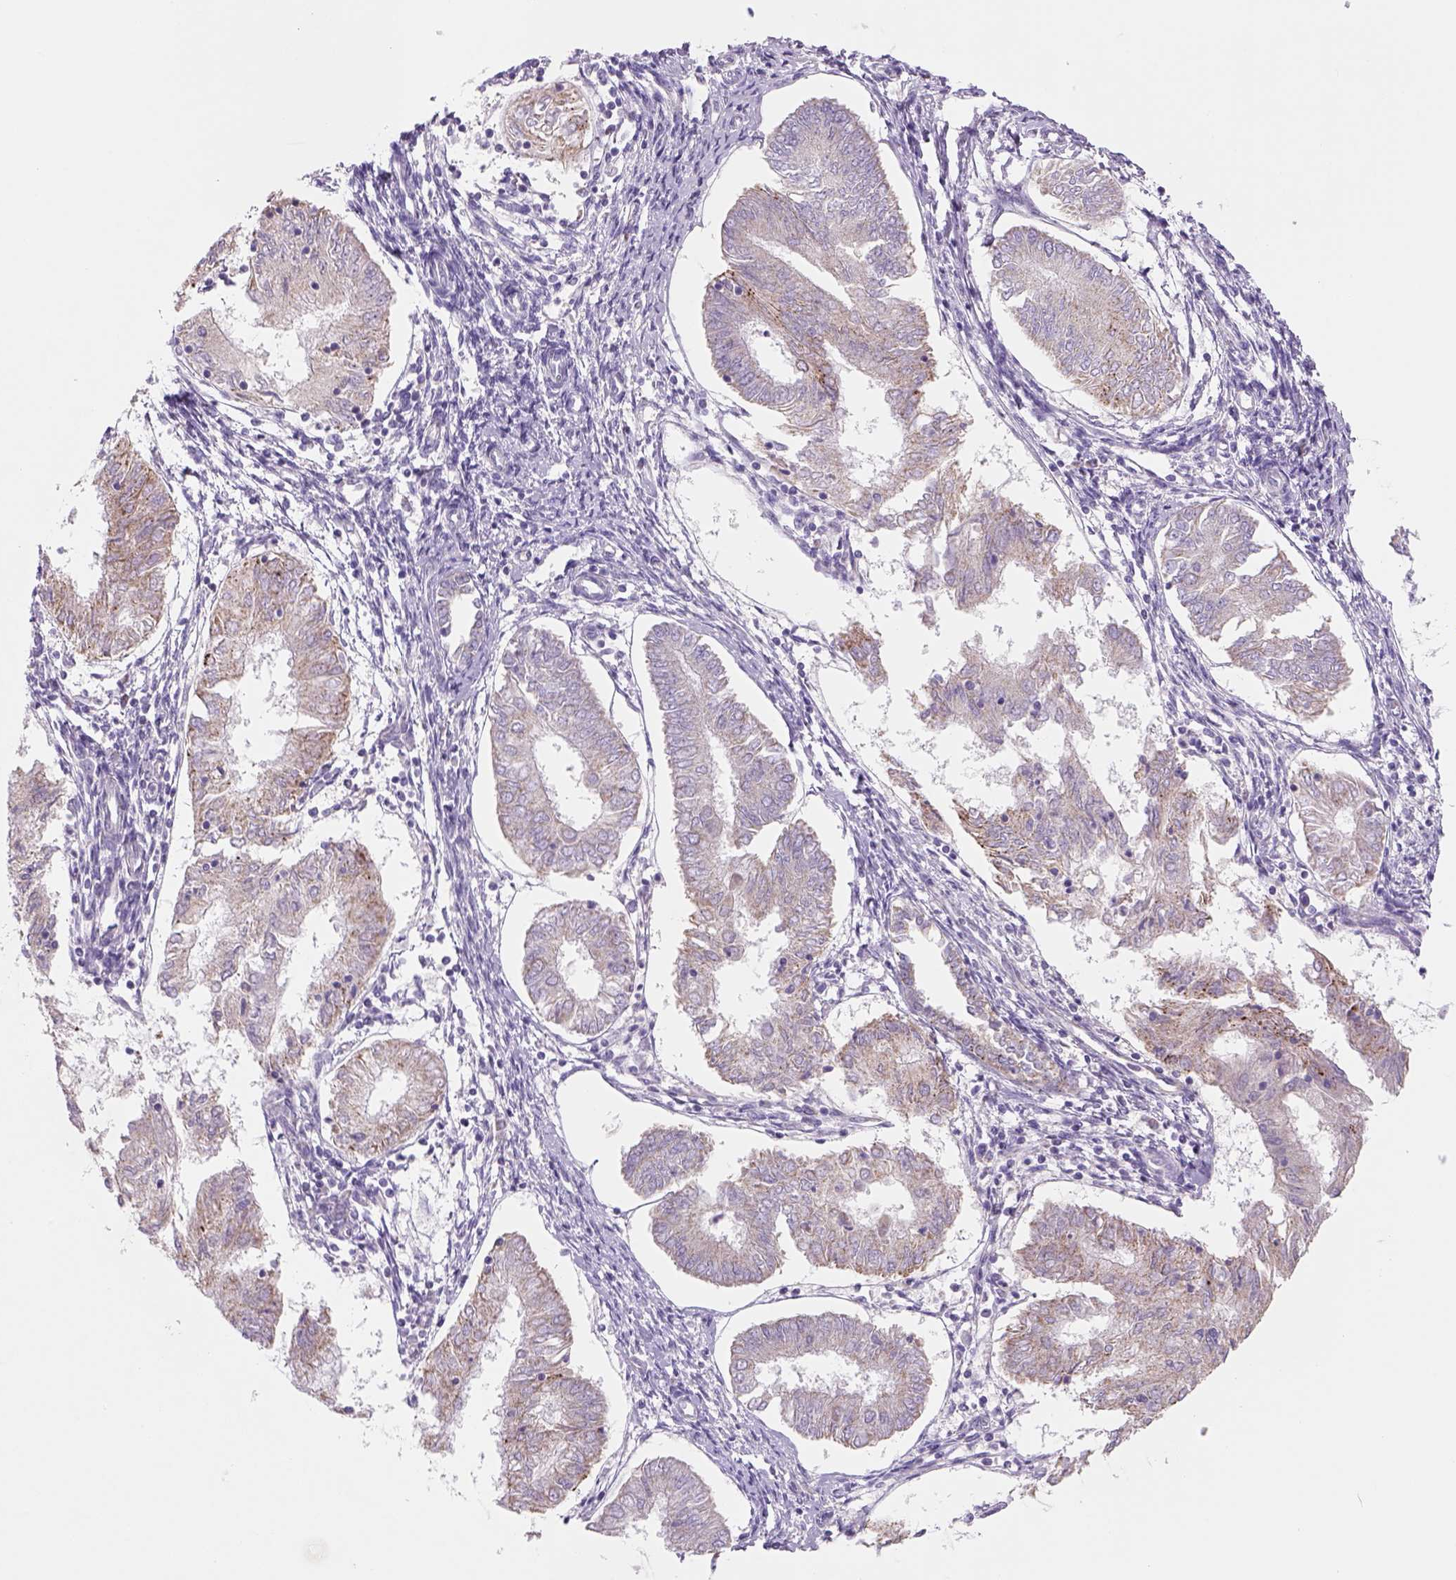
{"staining": {"intensity": "weak", "quantity": ">75%", "location": "cytoplasmic/membranous"}, "tissue": "endometrial cancer", "cell_type": "Tumor cells", "image_type": "cancer", "snomed": [{"axis": "morphology", "description": "Adenocarcinoma, NOS"}, {"axis": "topography", "description": "Endometrium"}], "caption": "Tumor cells demonstrate low levels of weak cytoplasmic/membranous expression in approximately >75% of cells in human endometrial cancer. (Stains: DAB in brown, nuclei in blue, Microscopy: brightfield microscopy at high magnification).", "gene": "ADGRV1", "patient": {"sex": "female", "age": 68}}